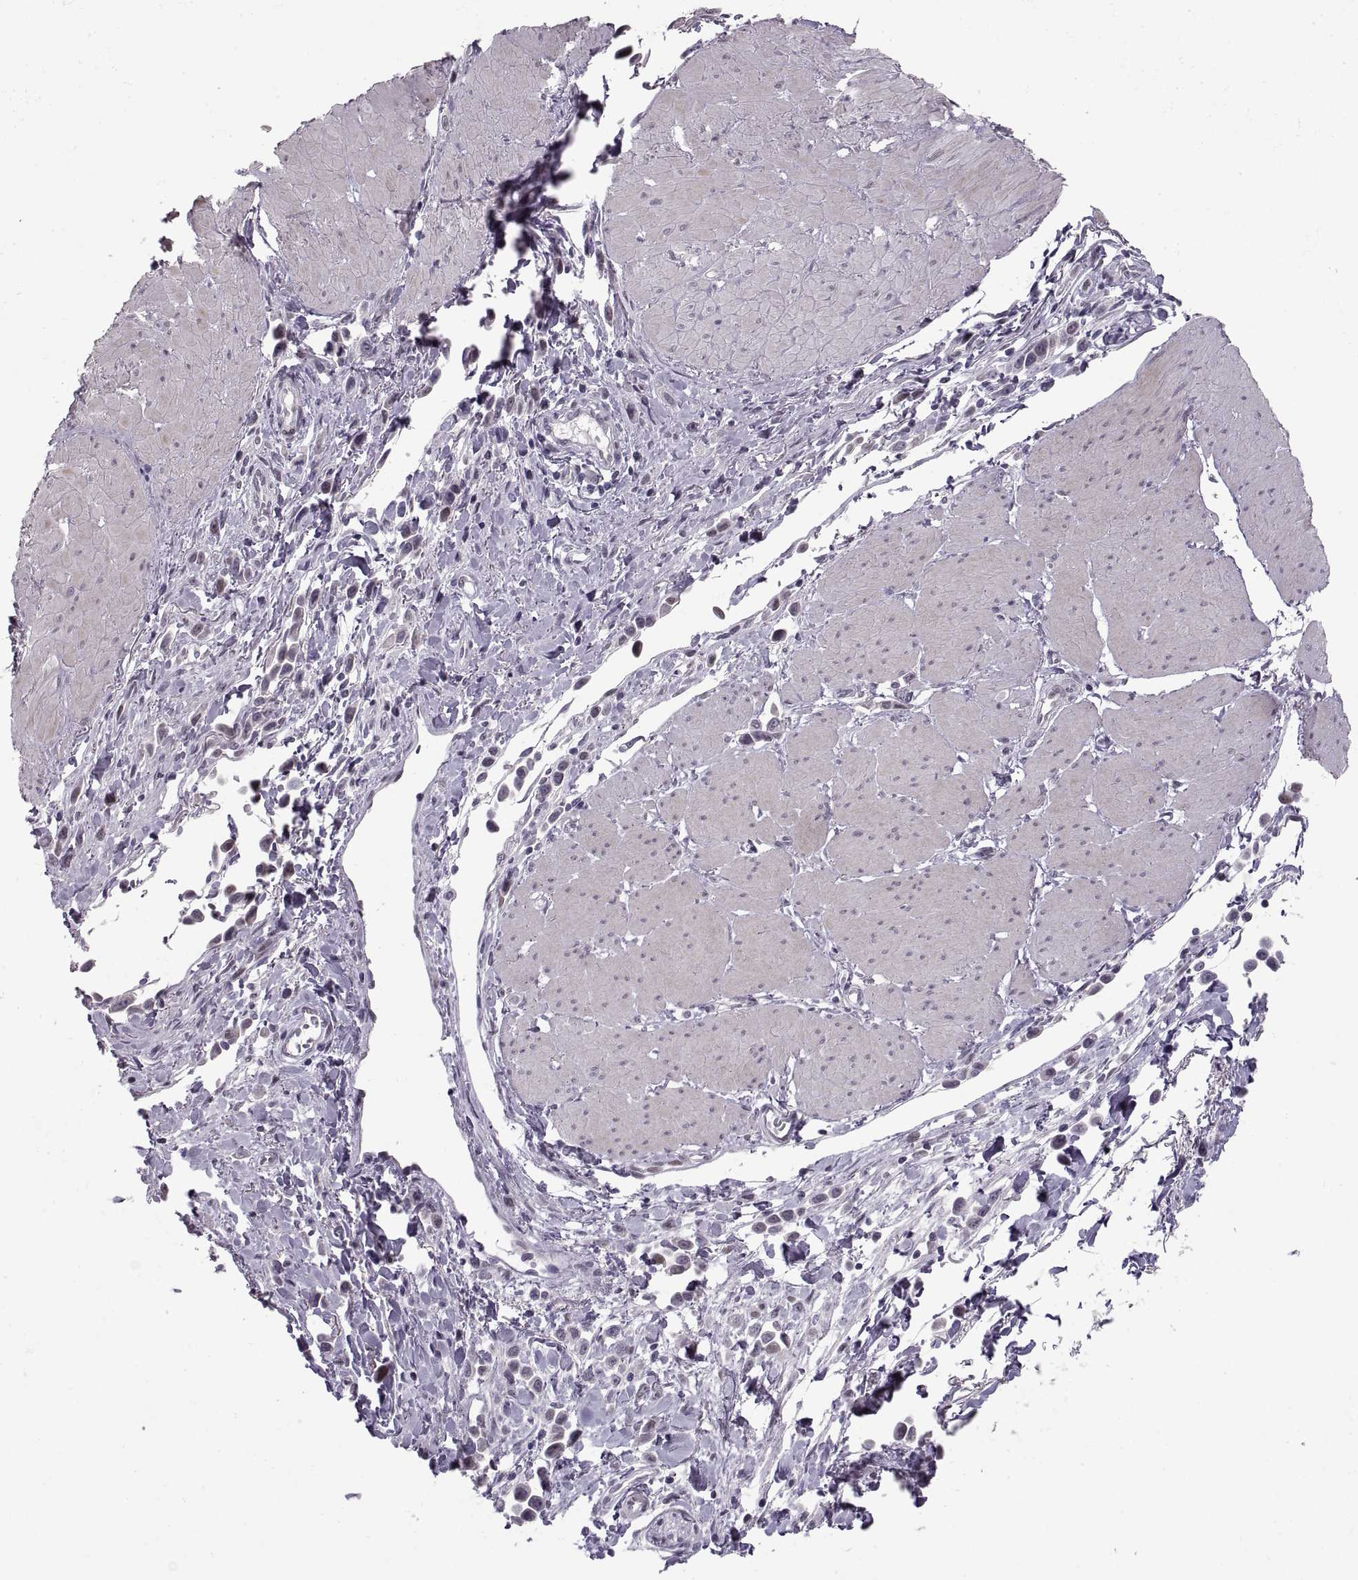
{"staining": {"intensity": "negative", "quantity": "none", "location": "none"}, "tissue": "stomach cancer", "cell_type": "Tumor cells", "image_type": "cancer", "snomed": [{"axis": "morphology", "description": "Adenocarcinoma, NOS"}, {"axis": "topography", "description": "Stomach"}], "caption": "Adenocarcinoma (stomach) was stained to show a protein in brown. There is no significant expression in tumor cells.", "gene": "NANOS3", "patient": {"sex": "male", "age": 47}}